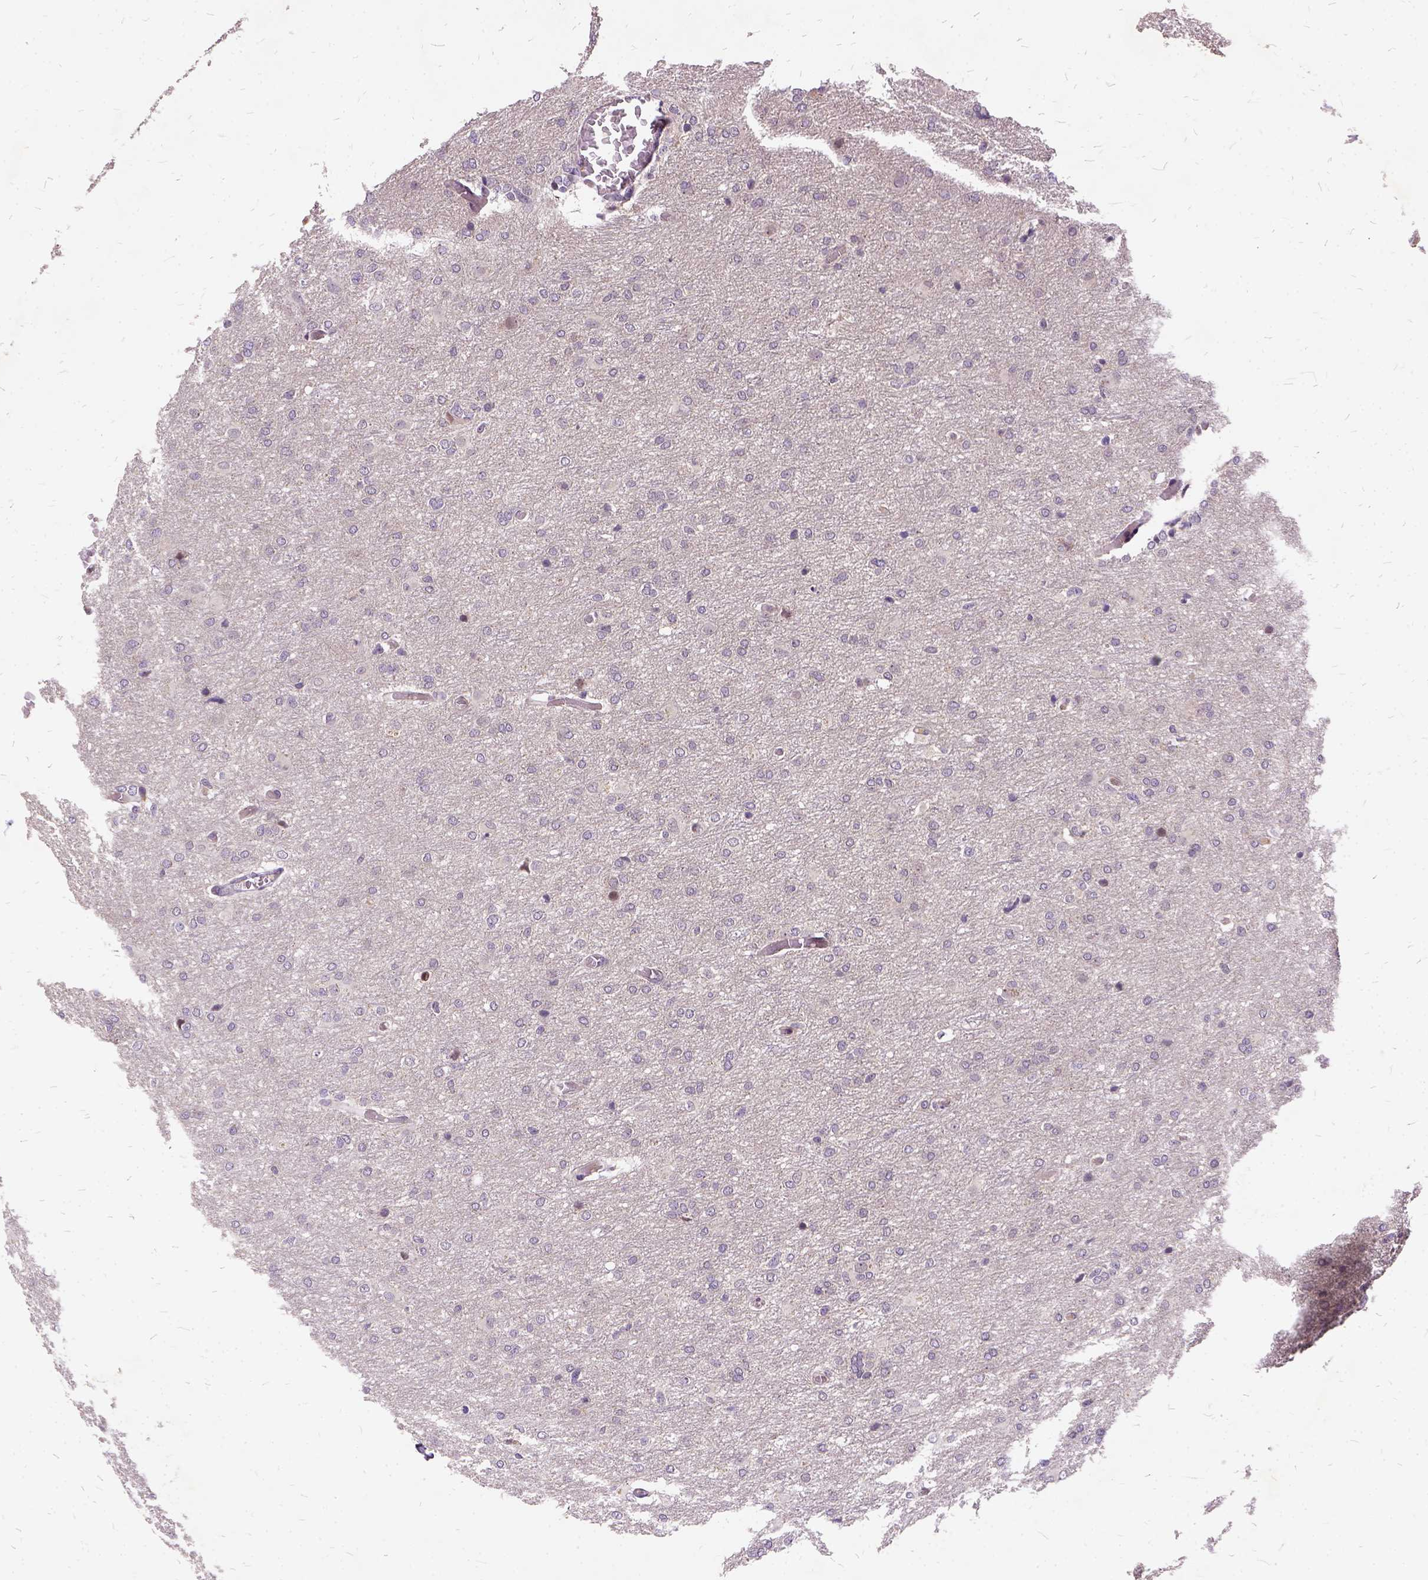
{"staining": {"intensity": "negative", "quantity": "none", "location": "none"}, "tissue": "glioma", "cell_type": "Tumor cells", "image_type": "cancer", "snomed": [{"axis": "morphology", "description": "Glioma, malignant, High grade"}, {"axis": "topography", "description": "Brain"}], "caption": "DAB immunohistochemical staining of glioma reveals no significant positivity in tumor cells. (Immunohistochemistry, brightfield microscopy, high magnification).", "gene": "ILRUN", "patient": {"sex": "male", "age": 68}}